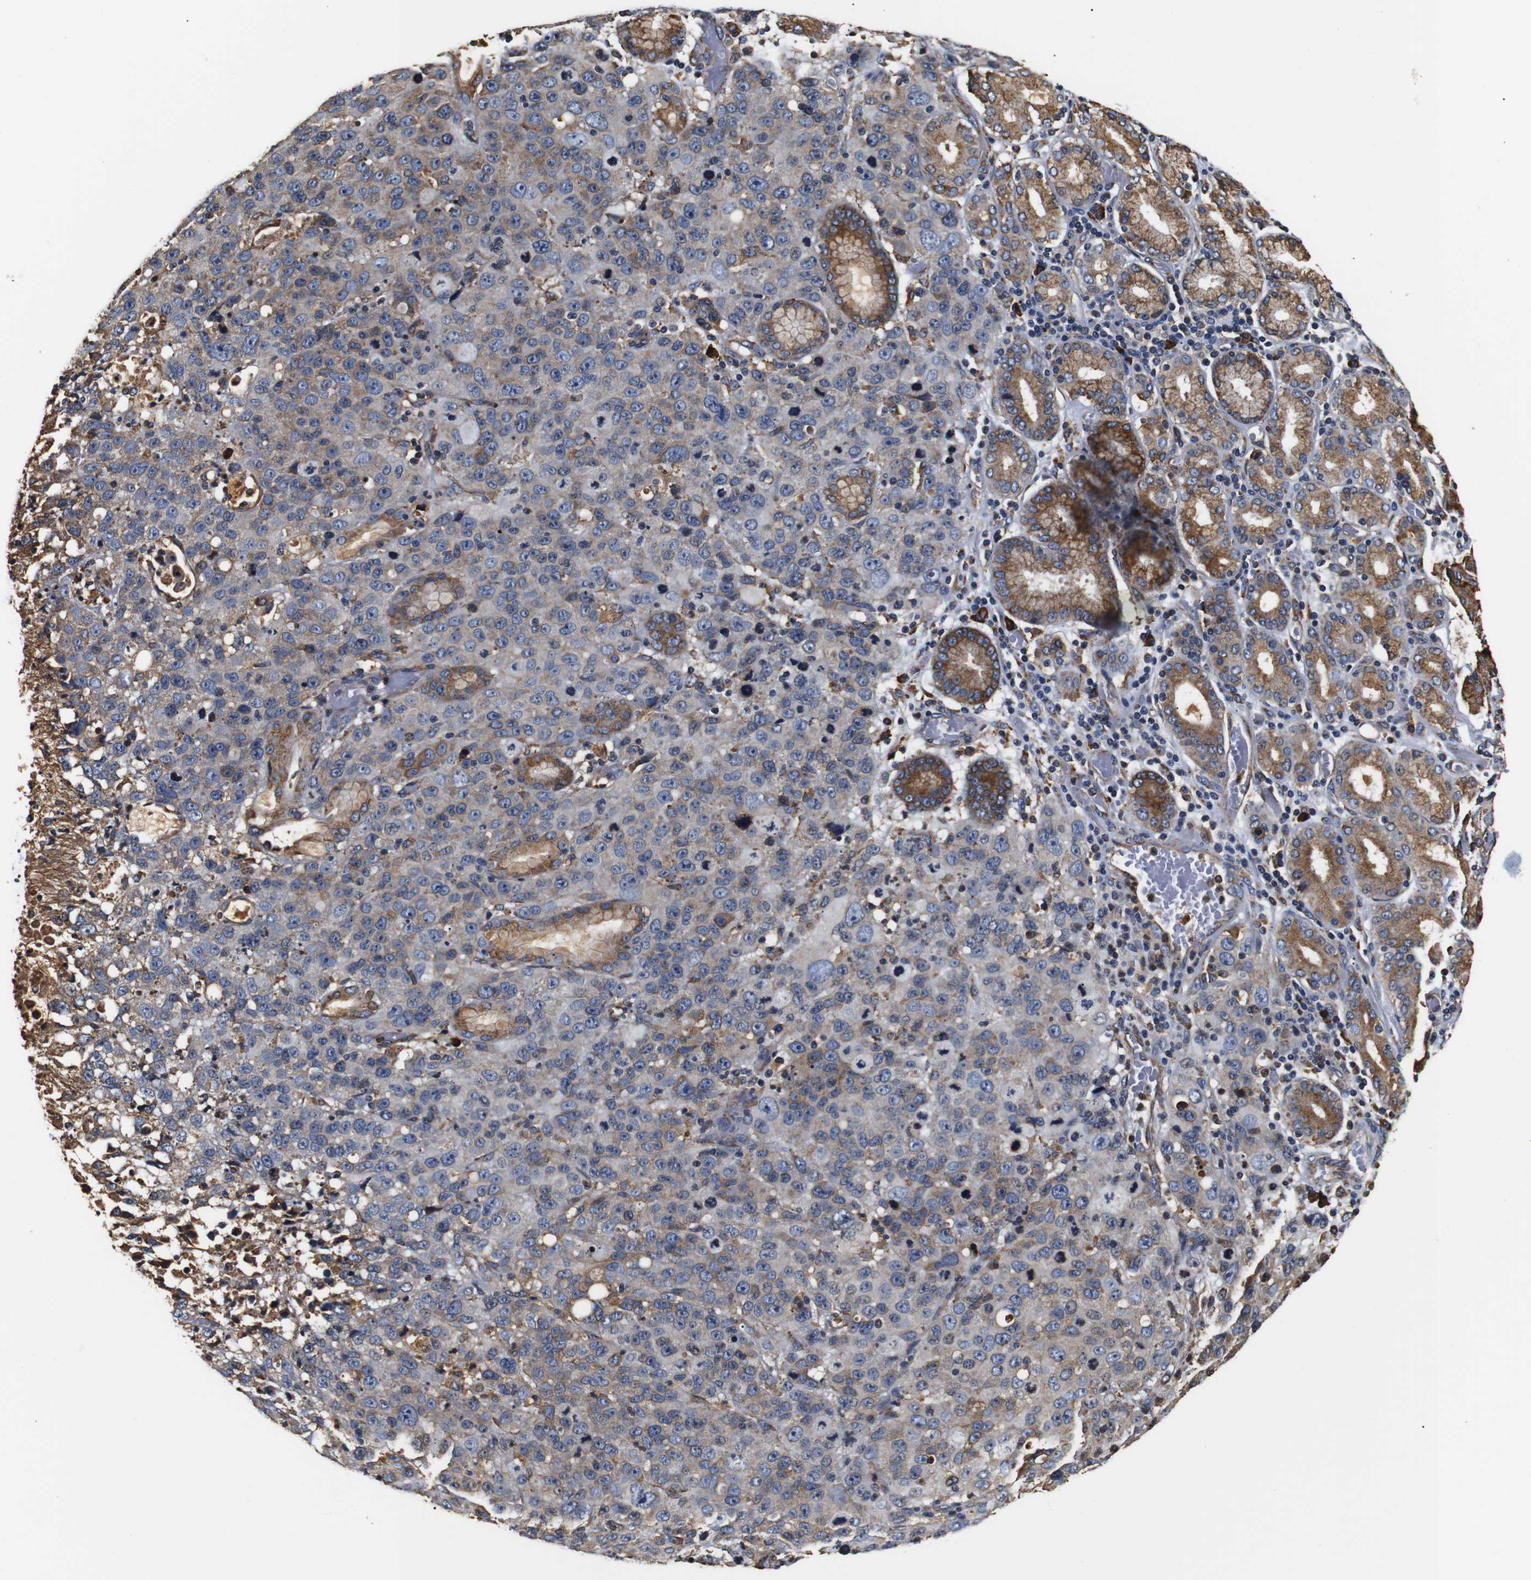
{"staining": {"intensity": "weak", "quantity": "<25%", "location": "cytoplasmic/membranous"}, "tissue": "stomach cancer", "cell_type": "Tumor cells", "image_type": "cancer", "snomed": [{"axis": "morphology", "description": "Normal tissue, NOS"}, {"axis": "morphology", "description": "Adenocarcinoma, NOS"}, {"axis": "topography", "description": "Stomach"}], "caption": "Tumor cells are negative for brown protein staining in stomach cancer (adenocarcinoma).", "gene": "HHIP", "patient": {"sex": "male", "age": 48}}